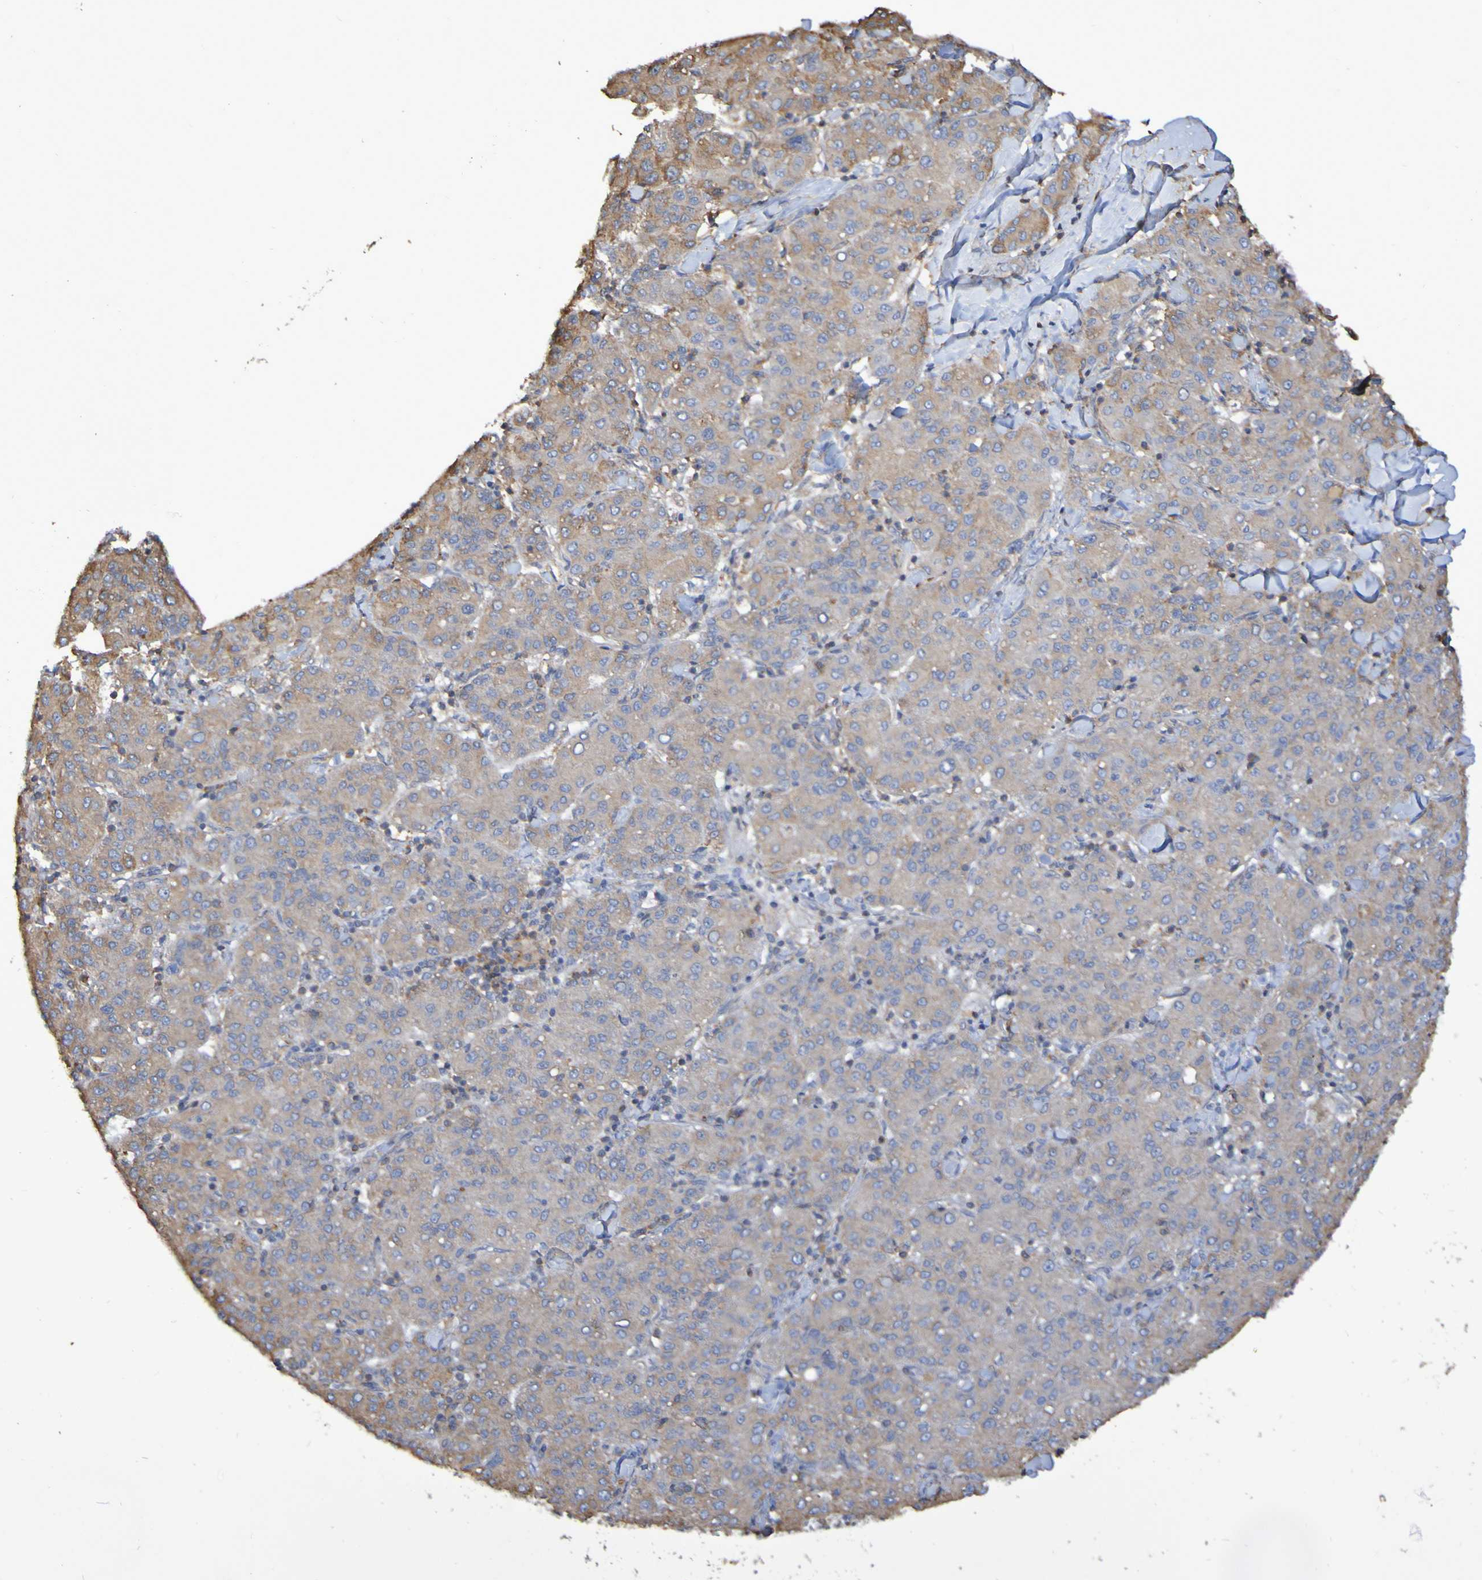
{"staining": {"intensity": "weak", "quantity": ">75%", "location": "cytoplasmic/membranous"}, "tissue": "liver cancer", "cell_type": "Tumor cells", "image_type": "cancer", "snomed": [{"axis": "morphology", "description": "Carcinoma, Hepatocellular, NOS"}, {"axis": "topography", "description": "Liver"}], "caption": "Liver cancer (hepatocellular carcinoma) stained with DAB immunohistochemistry (IHC) shows low levels of weak cytoplasmic/membranous staining in about >75% of tumor cells. (Stains: DAB (3,3'-diaminobenzidine) in brown, nuclei in blue, Microscopy: brightfield microscopy at high magnification).", "gene": "SYNJ1", "patient": {"sex": "male", "age": 65}}